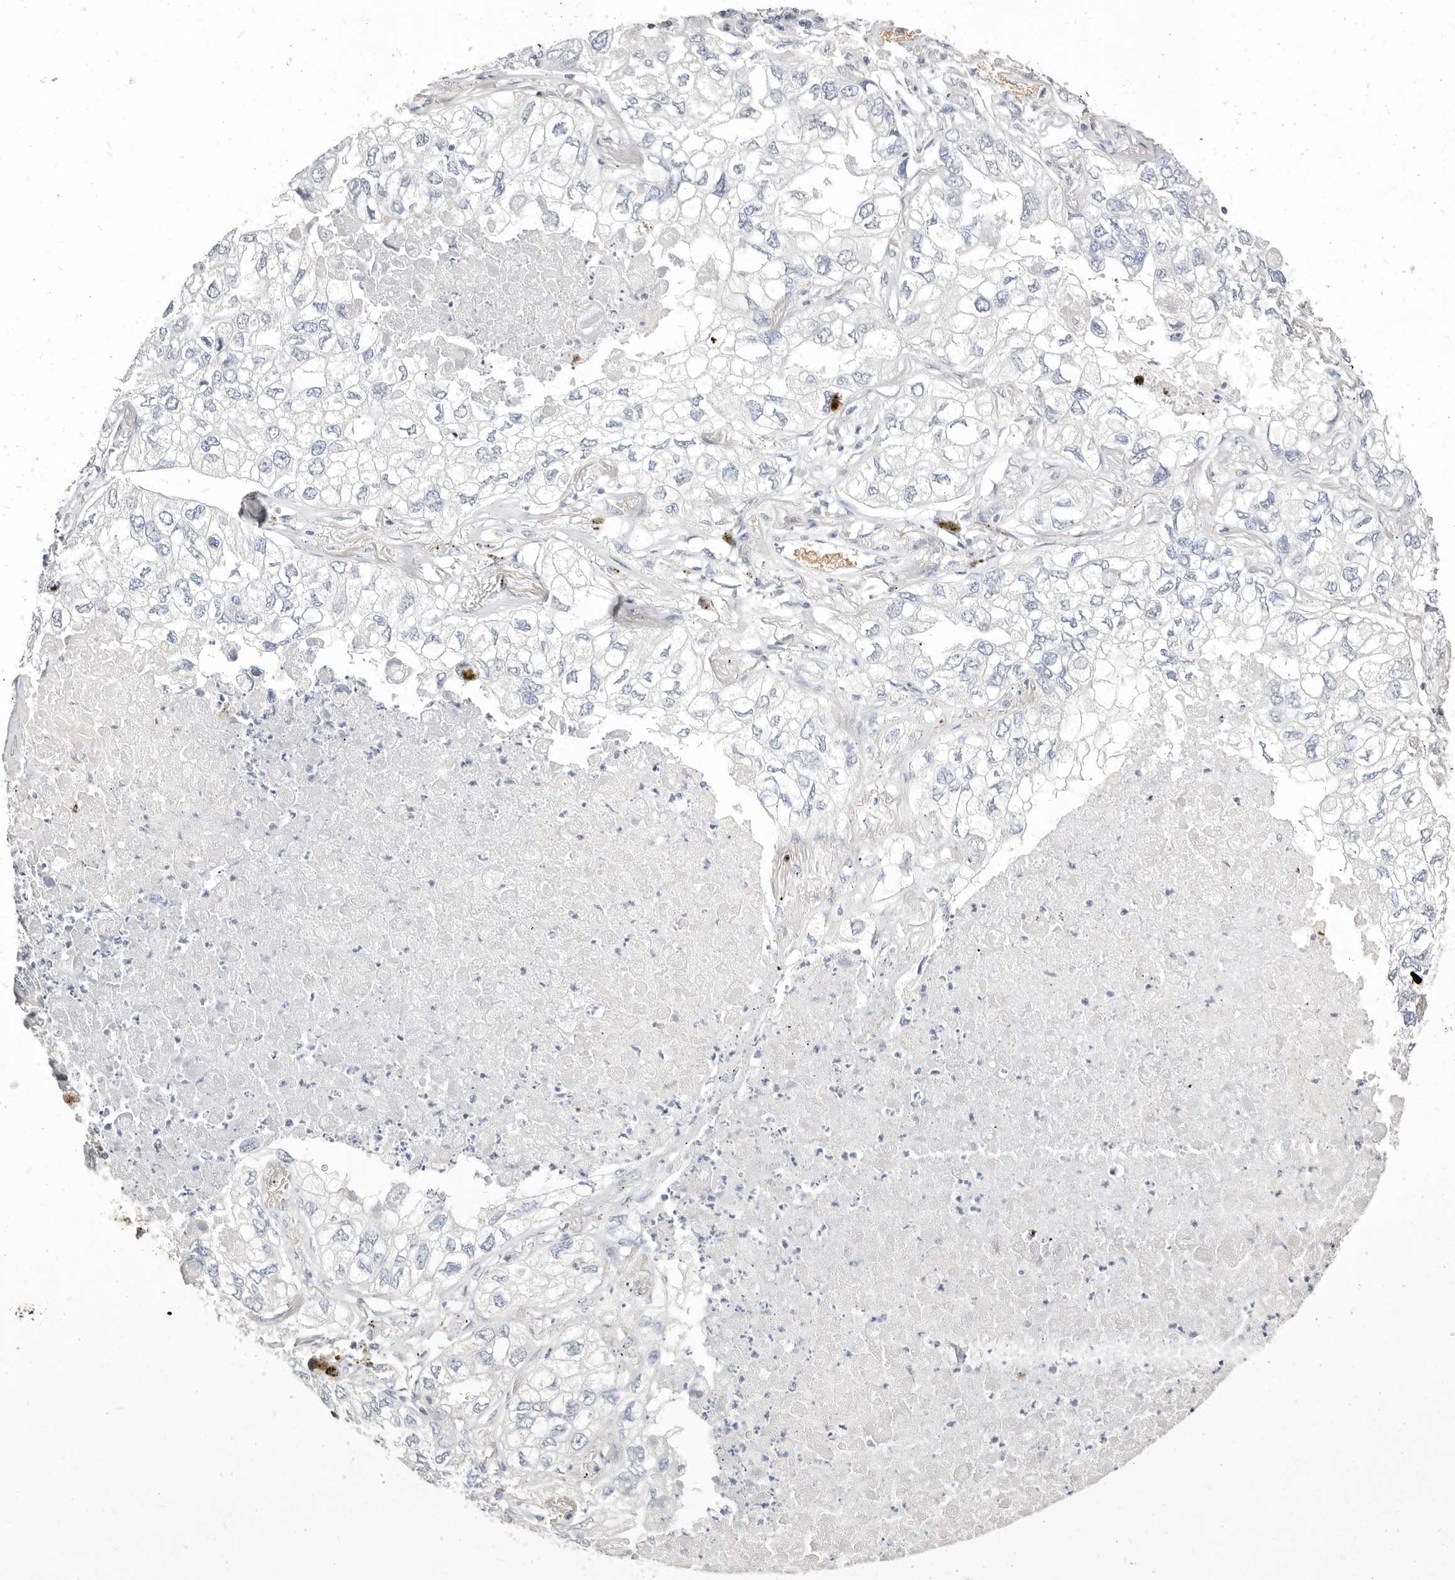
{"staining": {"intensity": "negative", "quantity": "none", "location": "none"}, "tissue": "lung cancer", "cell_type": "Tumor cells", "image_type": "cancer", "snomed": [{"axis": "morphology", "description": "Adenocarcinoma, NOS"}, {"axis": "topography", "description": "Lung"}], "caption": "This is an immunohistochemistry (IHC) histopathology image of human lung cancer. There is no staining in tumor cells.", "gene": "TMEM63B", "patient": {"sex": "male", "age": 65}}